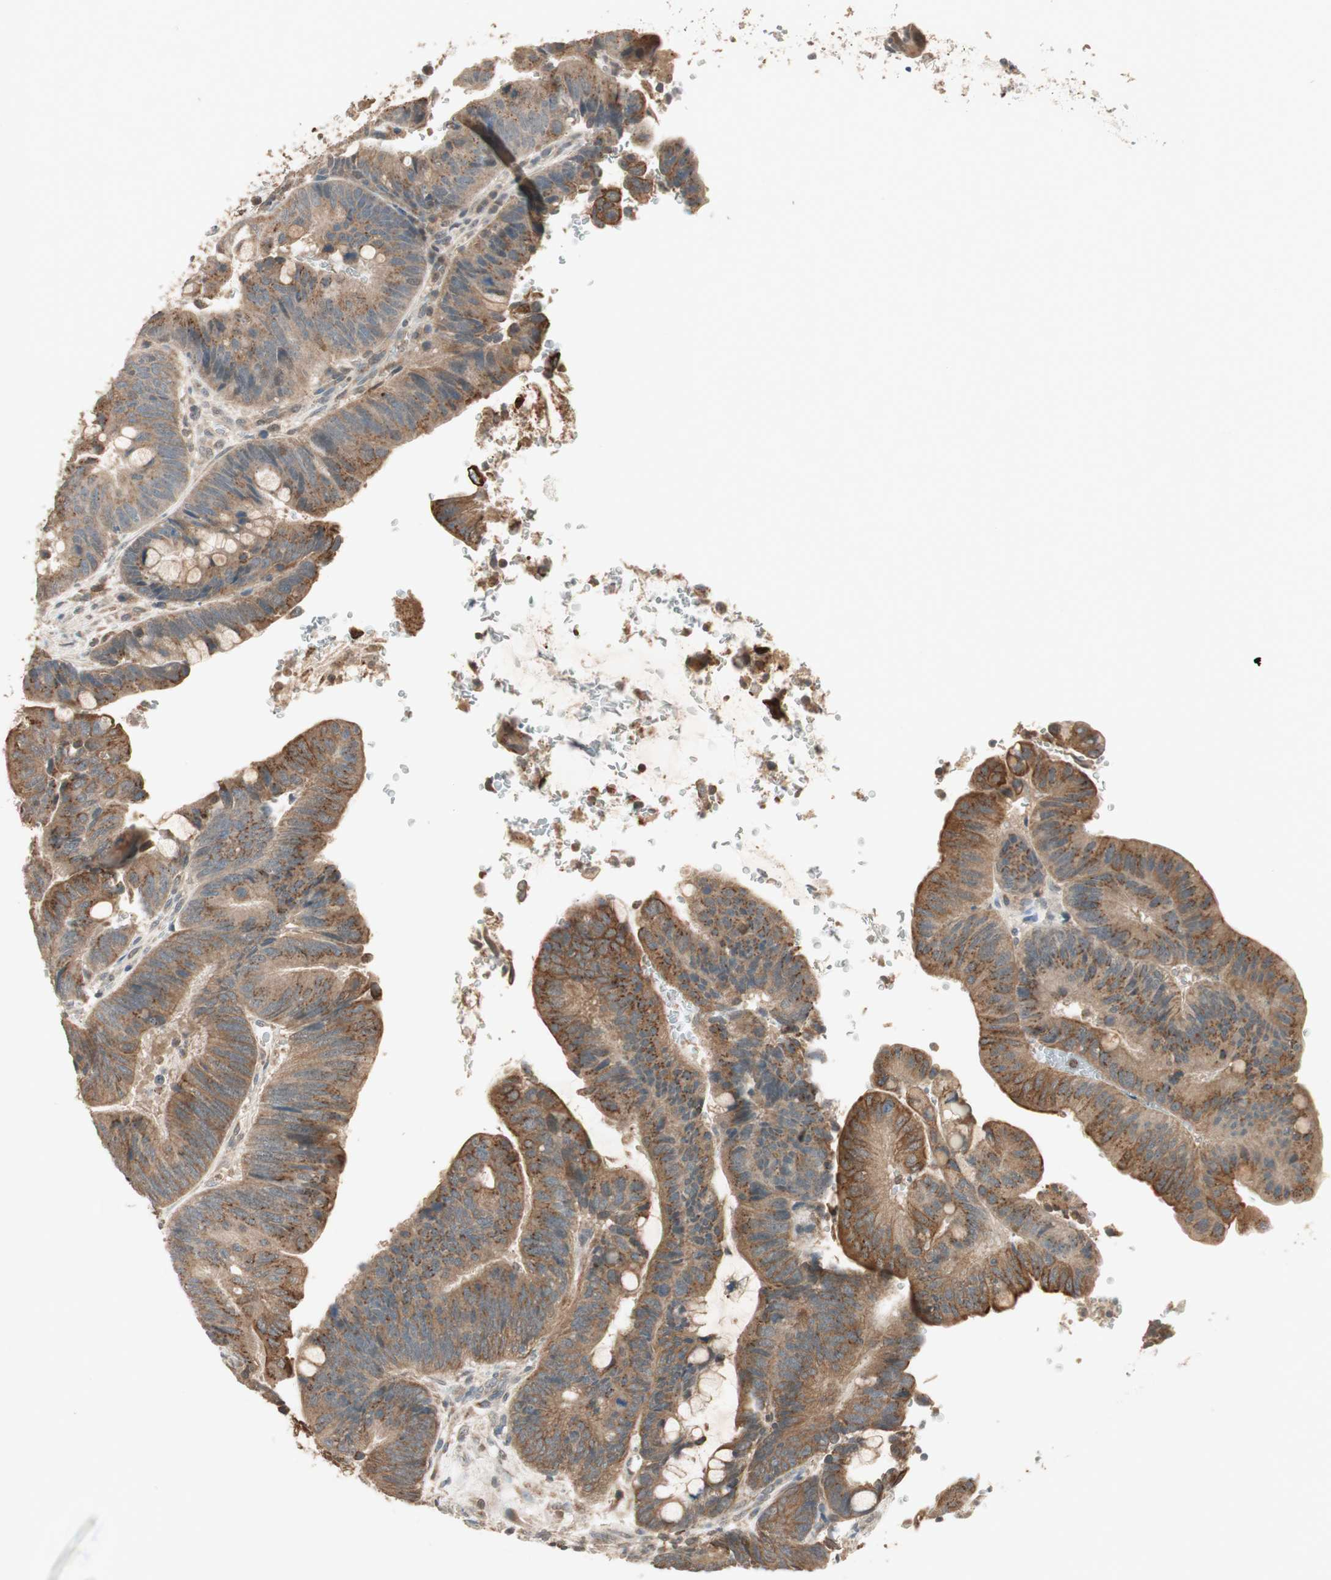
{"staining": {"intensity": "moderate", "quantity": ">75%", "location": "cytoplasmic/membranous"}, "tissue": "colorectal cancer", "cell_type": "Tumor cells", "image_type": "cancer", "snomed": [{"axis": "morphology", "description": "Normal tissue, NOS"}, {"axis": "morphology", "description": "Adenocarcinoma, NOS"}, {"axis": "topography", "description": "Rectum"}, {"axis": "topography", "description": "Peripheral nerve tissue"}], "caption": "A high-resolution image shows immunohistochemistry (IHC) staining of colorectal cancer, which shows moderate cytoplasmic/membranous expression in about >75% of tumor cells.", "gene": "TRIM21", "patient": {"sex": "male", "age": 92}}